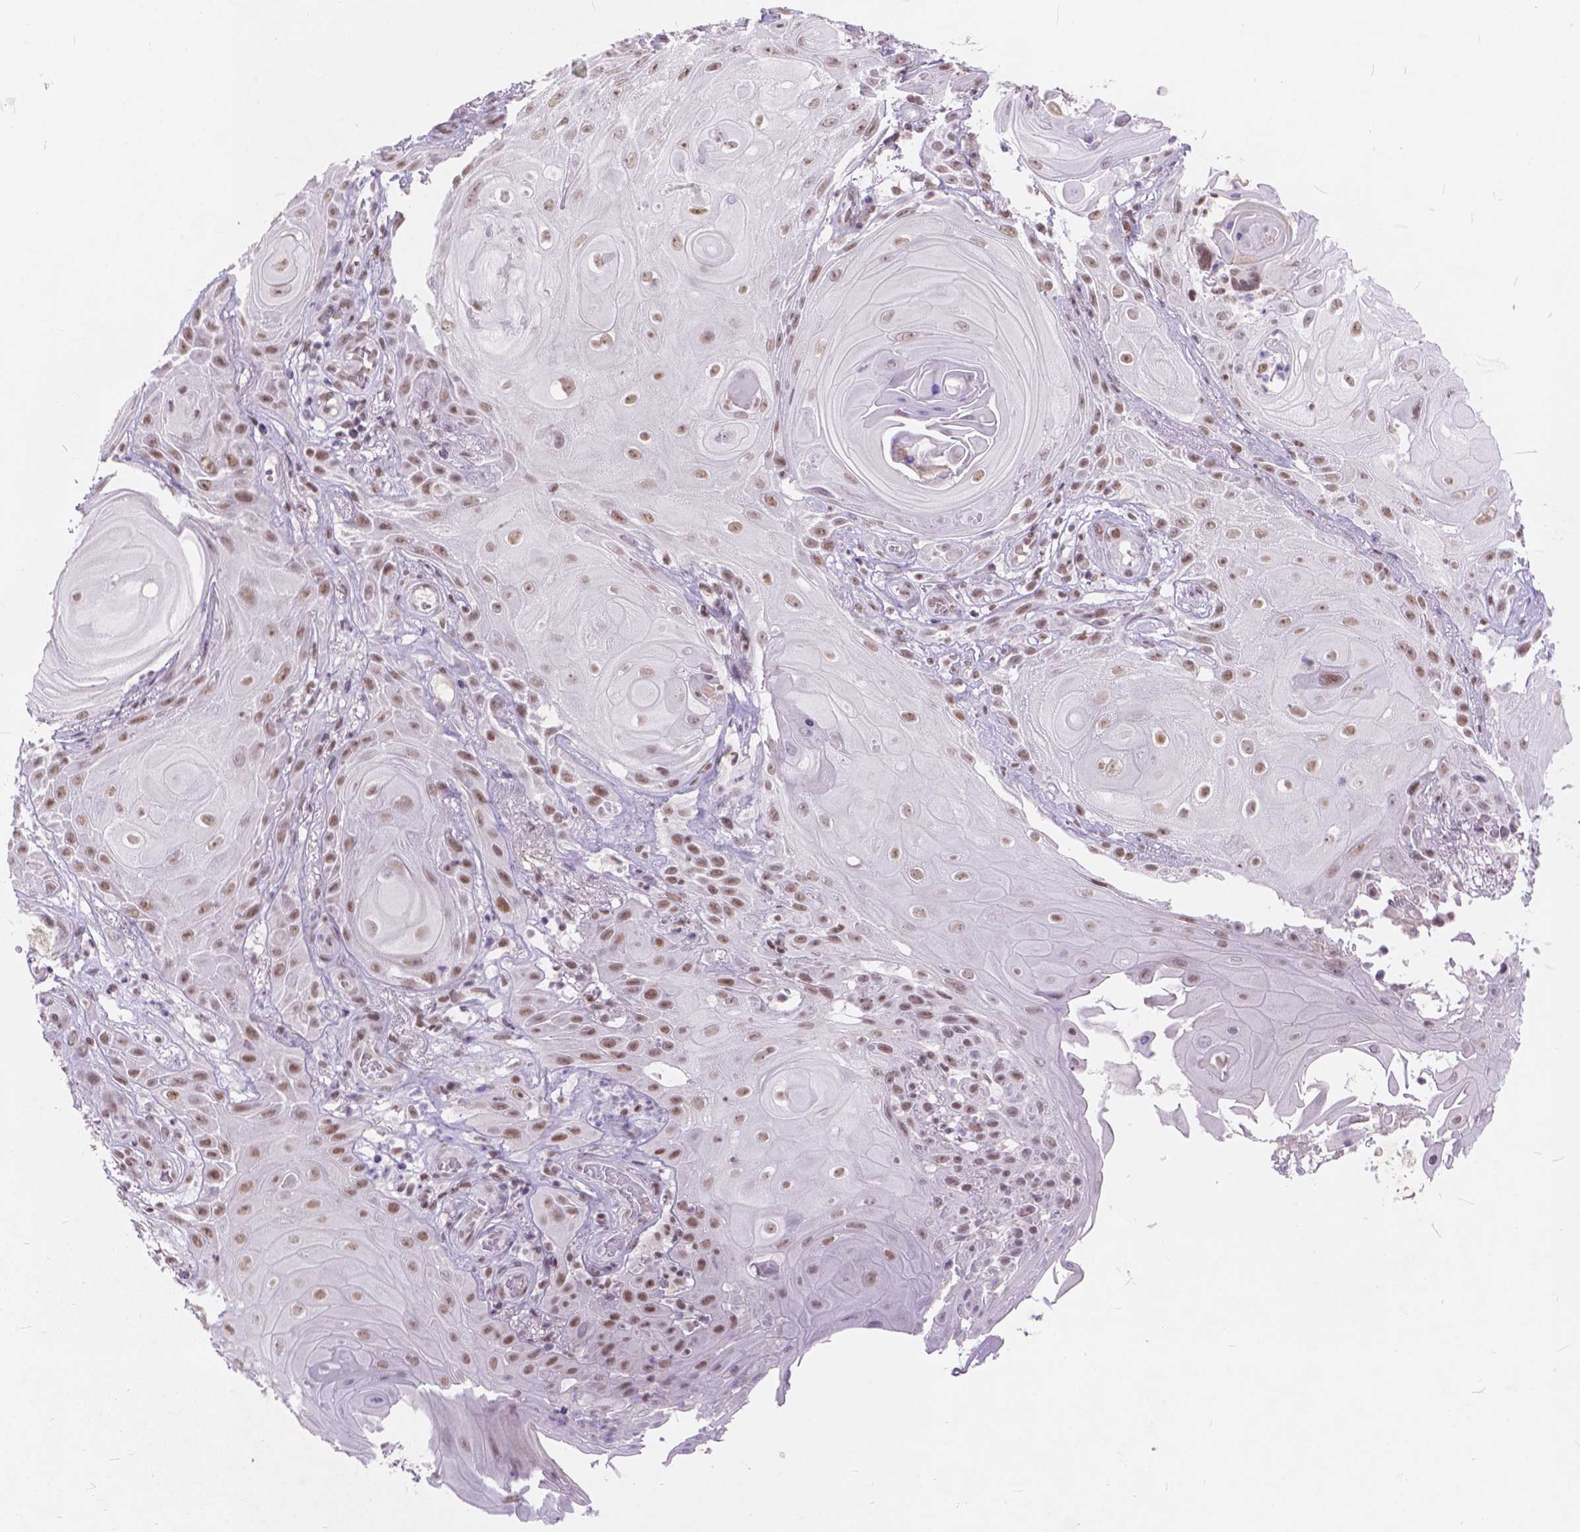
{"staining": {"intensity": "moderate", "quantity": ">75%", "location": "nuclear"}, "tissue": "skin cancer", "cell_type": "Tumor cells", "image_type": "cancer", "snomed": [{"axis": "morphology", "description": "Squamous cell carcinoma, NOS"}, {"axis": "topography", "description": "Skin"}], "caption": "Squamous cell carcinoma (skin) was stained to show a protein in brown. There is medium levels of moderate nuclear staining in approximately >75% of tumor cells.", "gene": "FAM53A", "patient": {"sex": "male", "age": 62}}